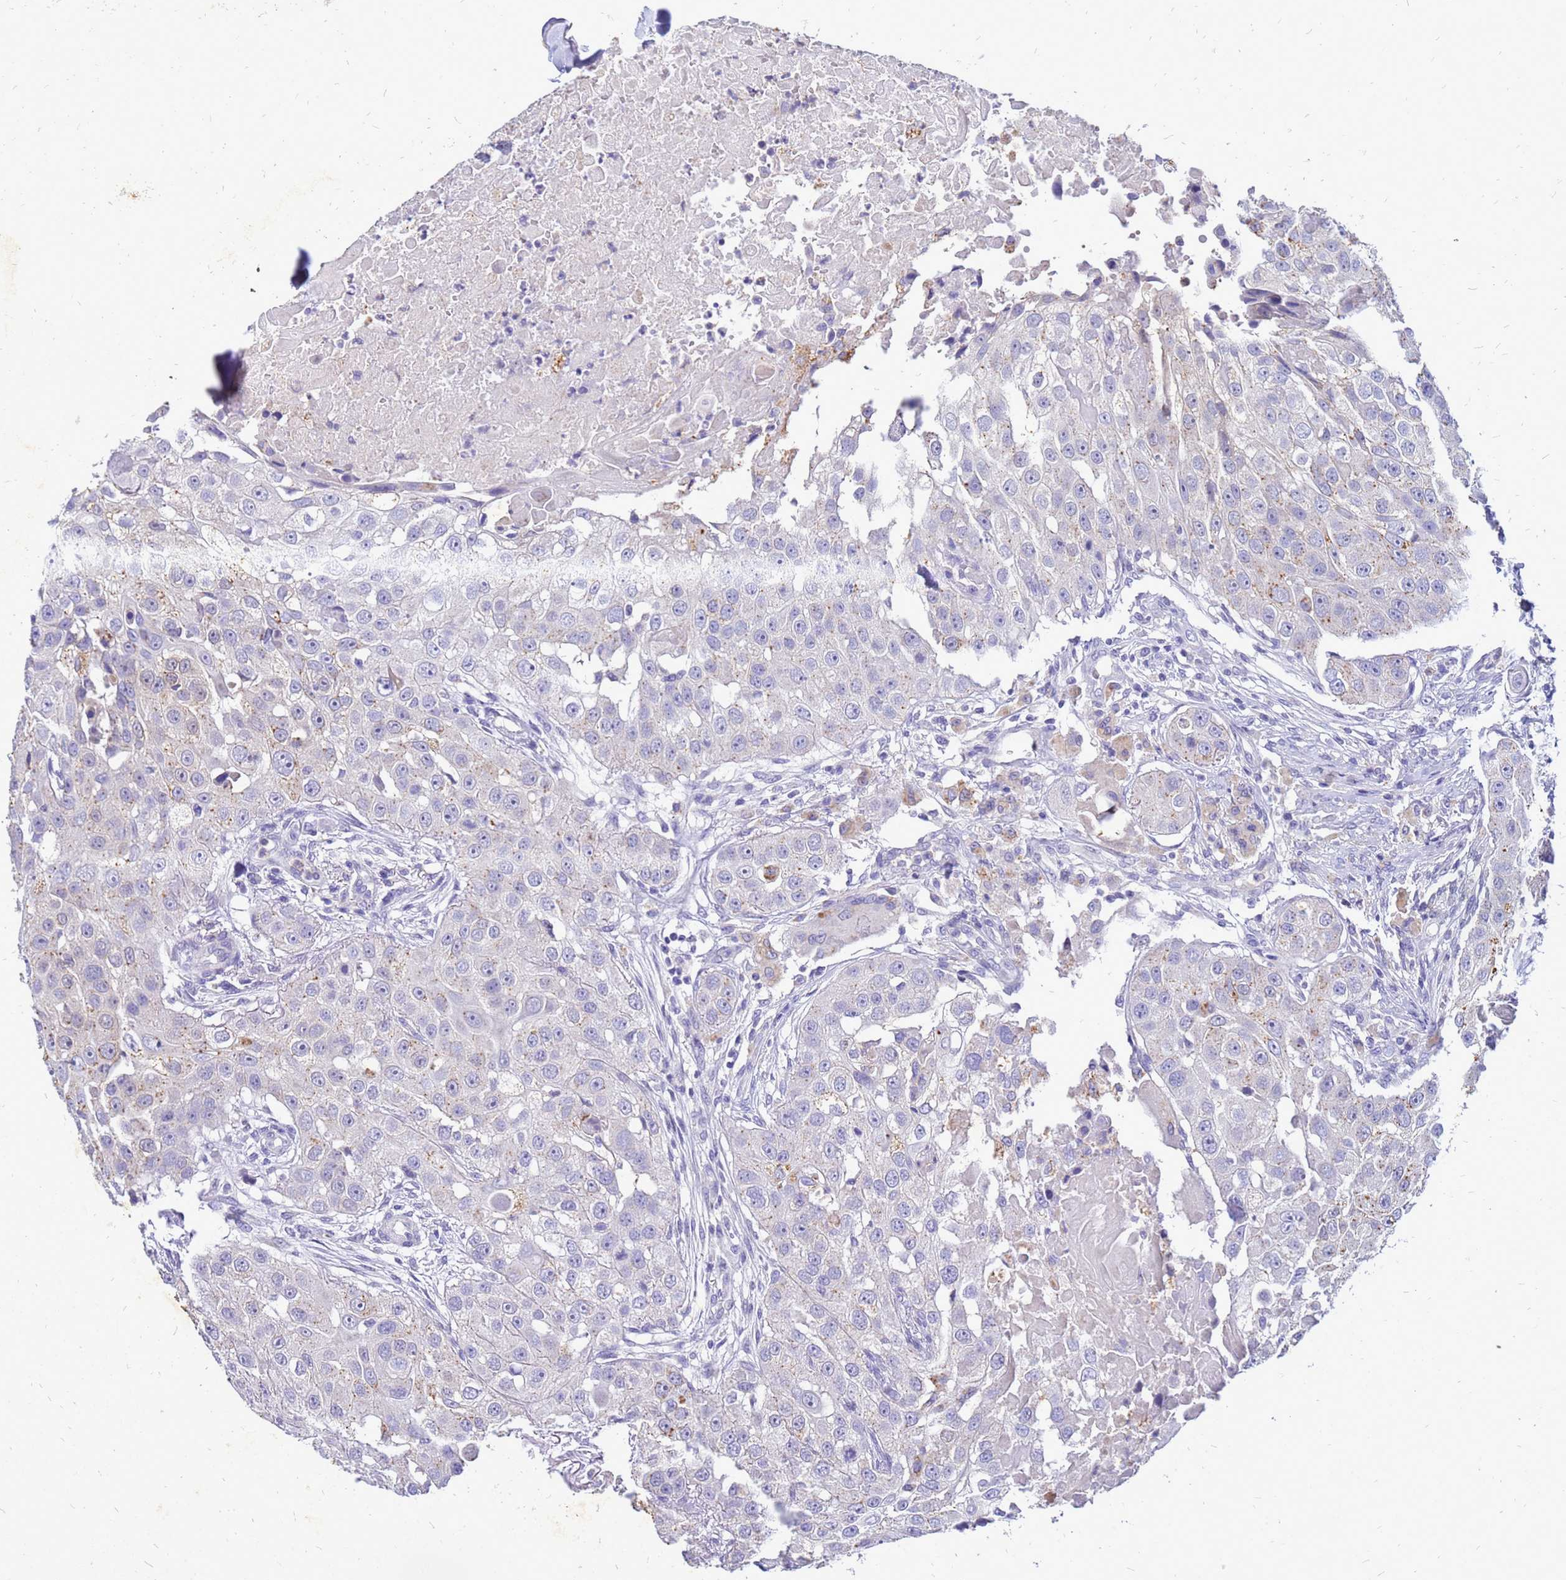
{"staining": {"intensity": "negative", "quantity": "none", "location": "none"}, "tissue": "head and neck cancer", "cell_type": "Tumor cells", "image_type": "cancer", "snomed": [{"axis": "morphology", "description": "Normal tissue, NOS"}, {"axis": "morphology", "description": "Squamous cell carcinoma, NOS"}, {"axis": "topography", "description": "Skeletal muscle"}, {"axis": "topography", "description": "Head-Neck"}], "caption": "Immunohistochemistry of human head and neck cancer (squamous cell carcinoma) displays no staining in tumor cells.", "gene": "AKR1C1", "patient": {"sex": "male", "age": 51}}